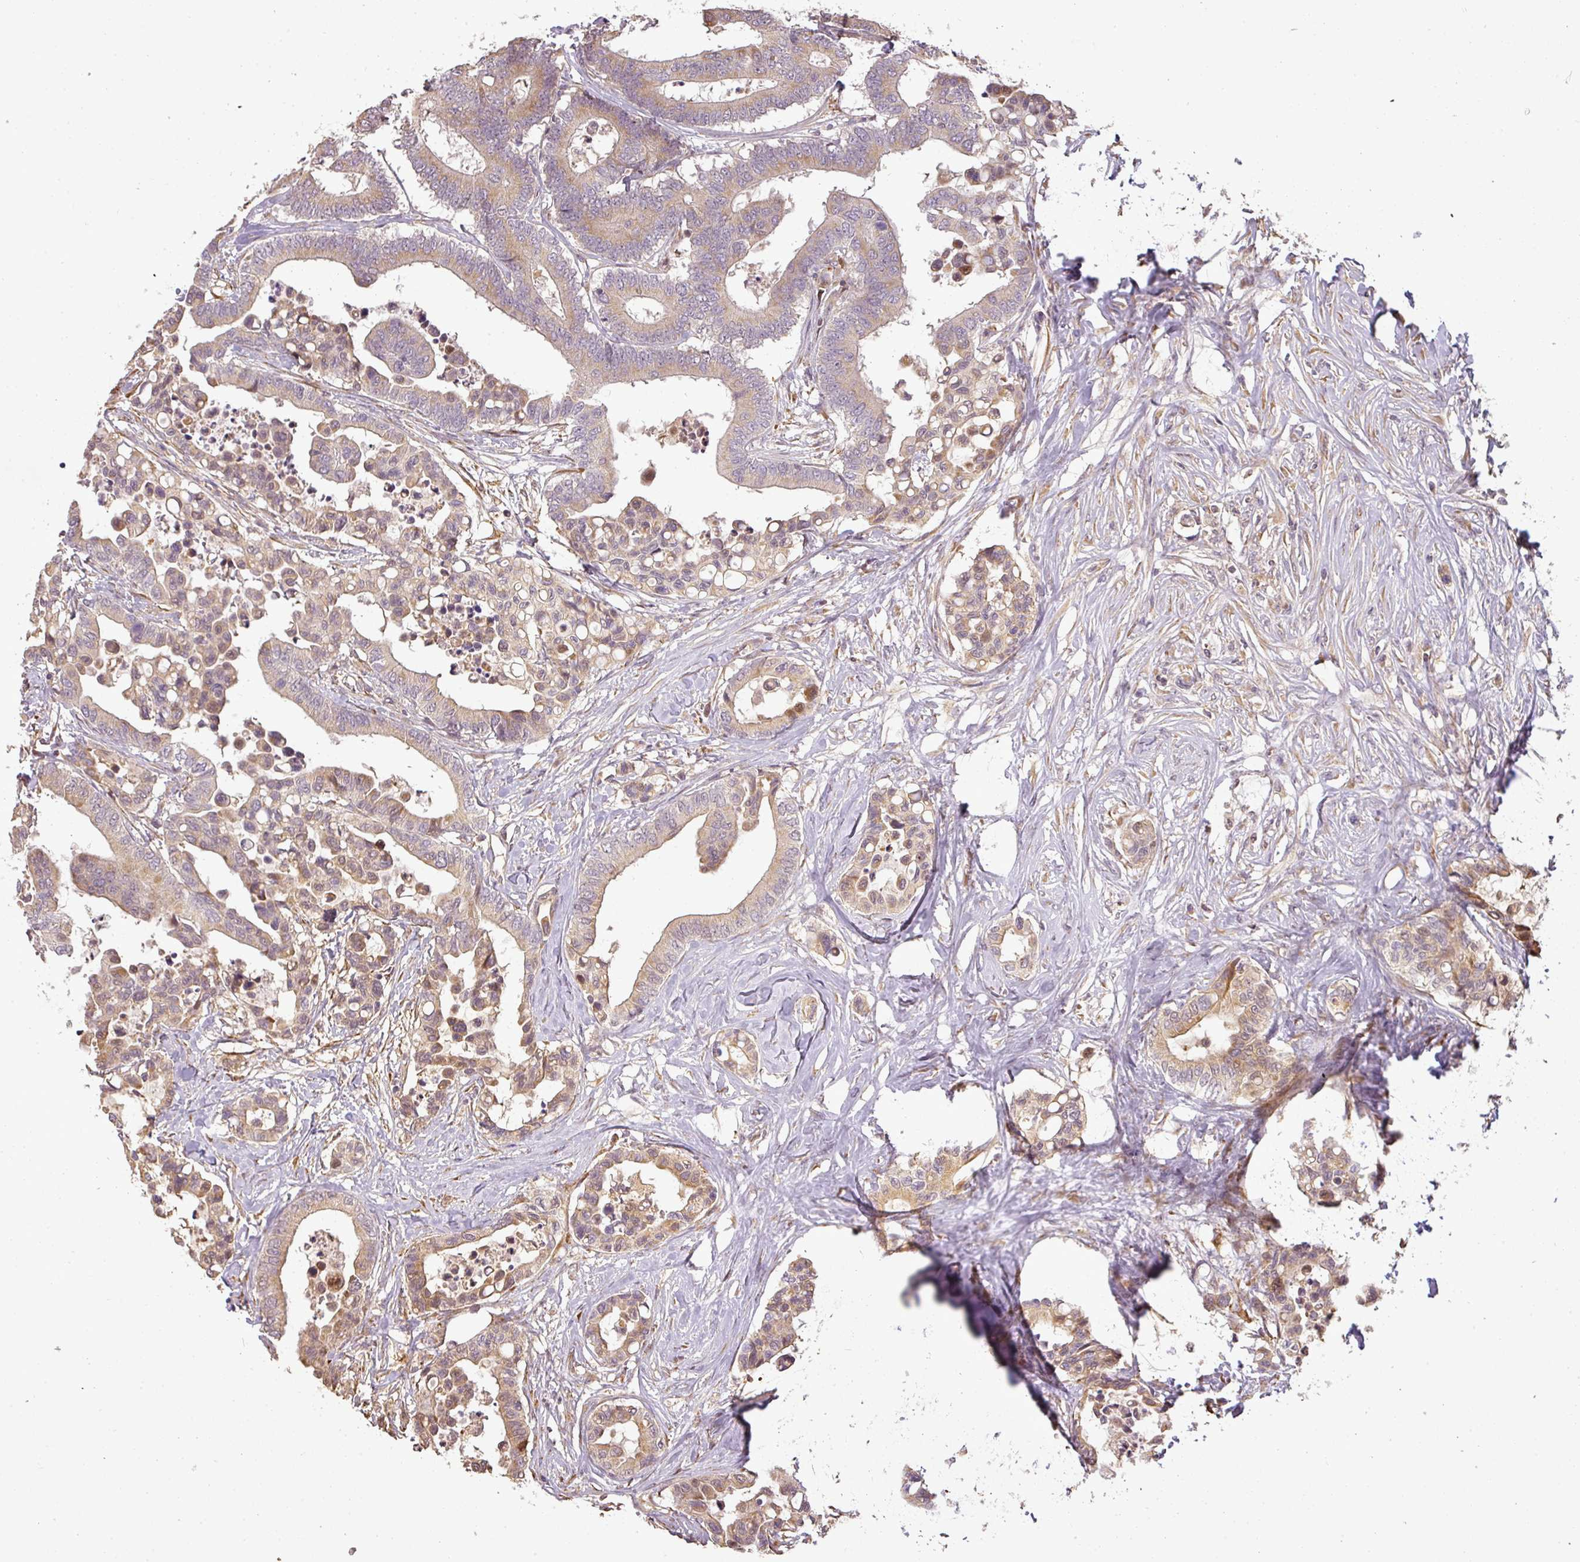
{"staining": {"intensity": "moderate", "quantity": "25%-75%", "location": "cytoplasmic/membranous"}, "tissue": "colorectal cancer", "cell_type": "Tumor cells", "image_type": "cancer", "snomed": [{"axis": "morphology", "description": "Normal tissue, NOS"}, {"axis": "morphology", "description": "Adenocarcinoma, NOS"}, {"axis": "topography", "description": "Colon"}], "caption": "Immunohistochemical staining of human adenocarcinoma (colorectal) shows medium levels of moderate cytoplasmic/membranous expression in approximately 25%-75% of tumor cells.", "gene": "FAIM", "patient": {"sex": "male", "age": 82}}